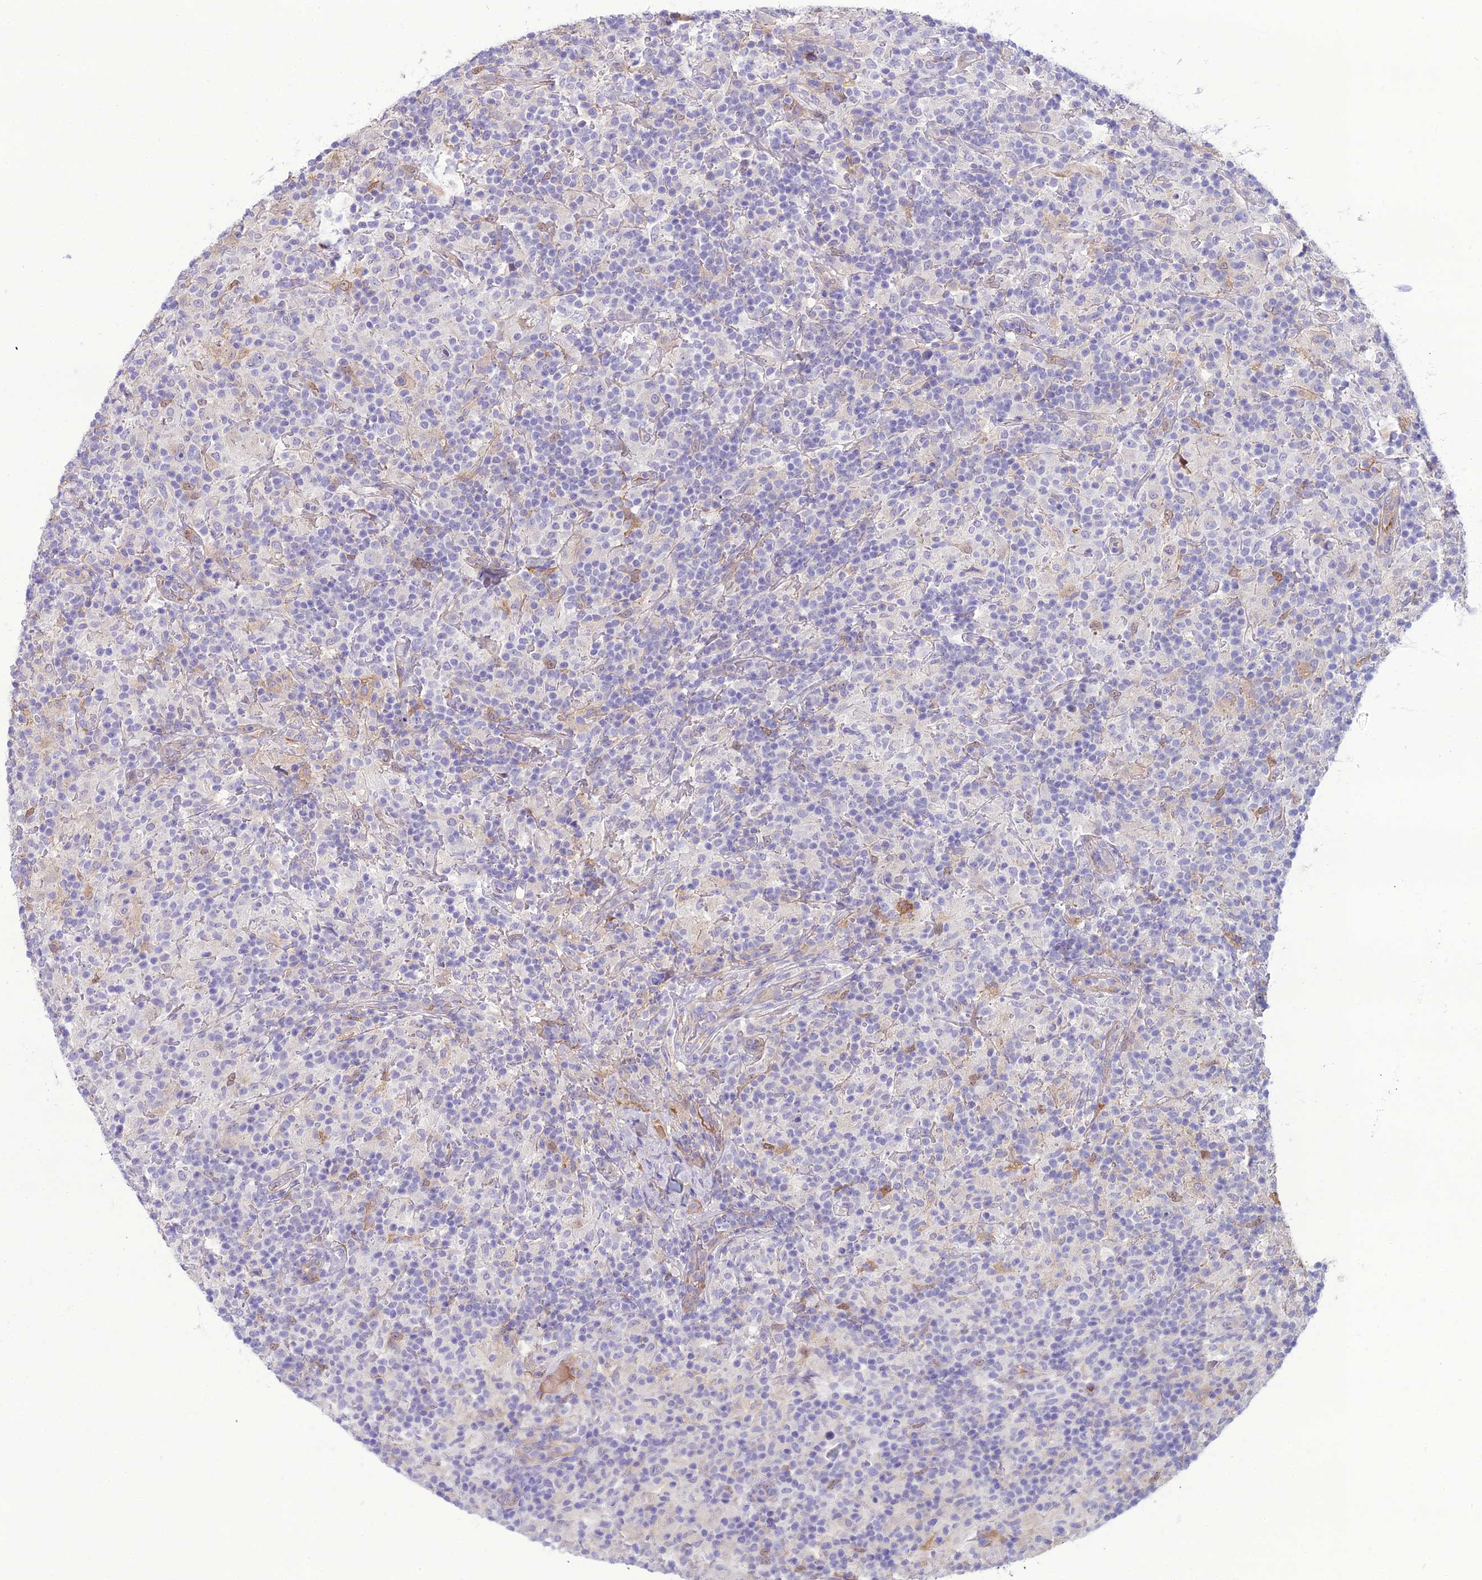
{"staining": {"intensity": "negative", "quantity": "none", "location": "none"}, "tissue": "lymphoma", "cell_type": "Tumor cells", "image_type": "cancer", "snomed": [{"axis": "morphology", "description": "Hodgkin's disease, NOS"}, {"axis": "topography", "description": "Lymph node"}], "caption": "Human Hodgkin's disease stained for a protein using immunohistochemistry (IHC) shows no expression in tumor cells.", "gene": "MB21D2", "patient": {"sex": "male", "age": 70}}